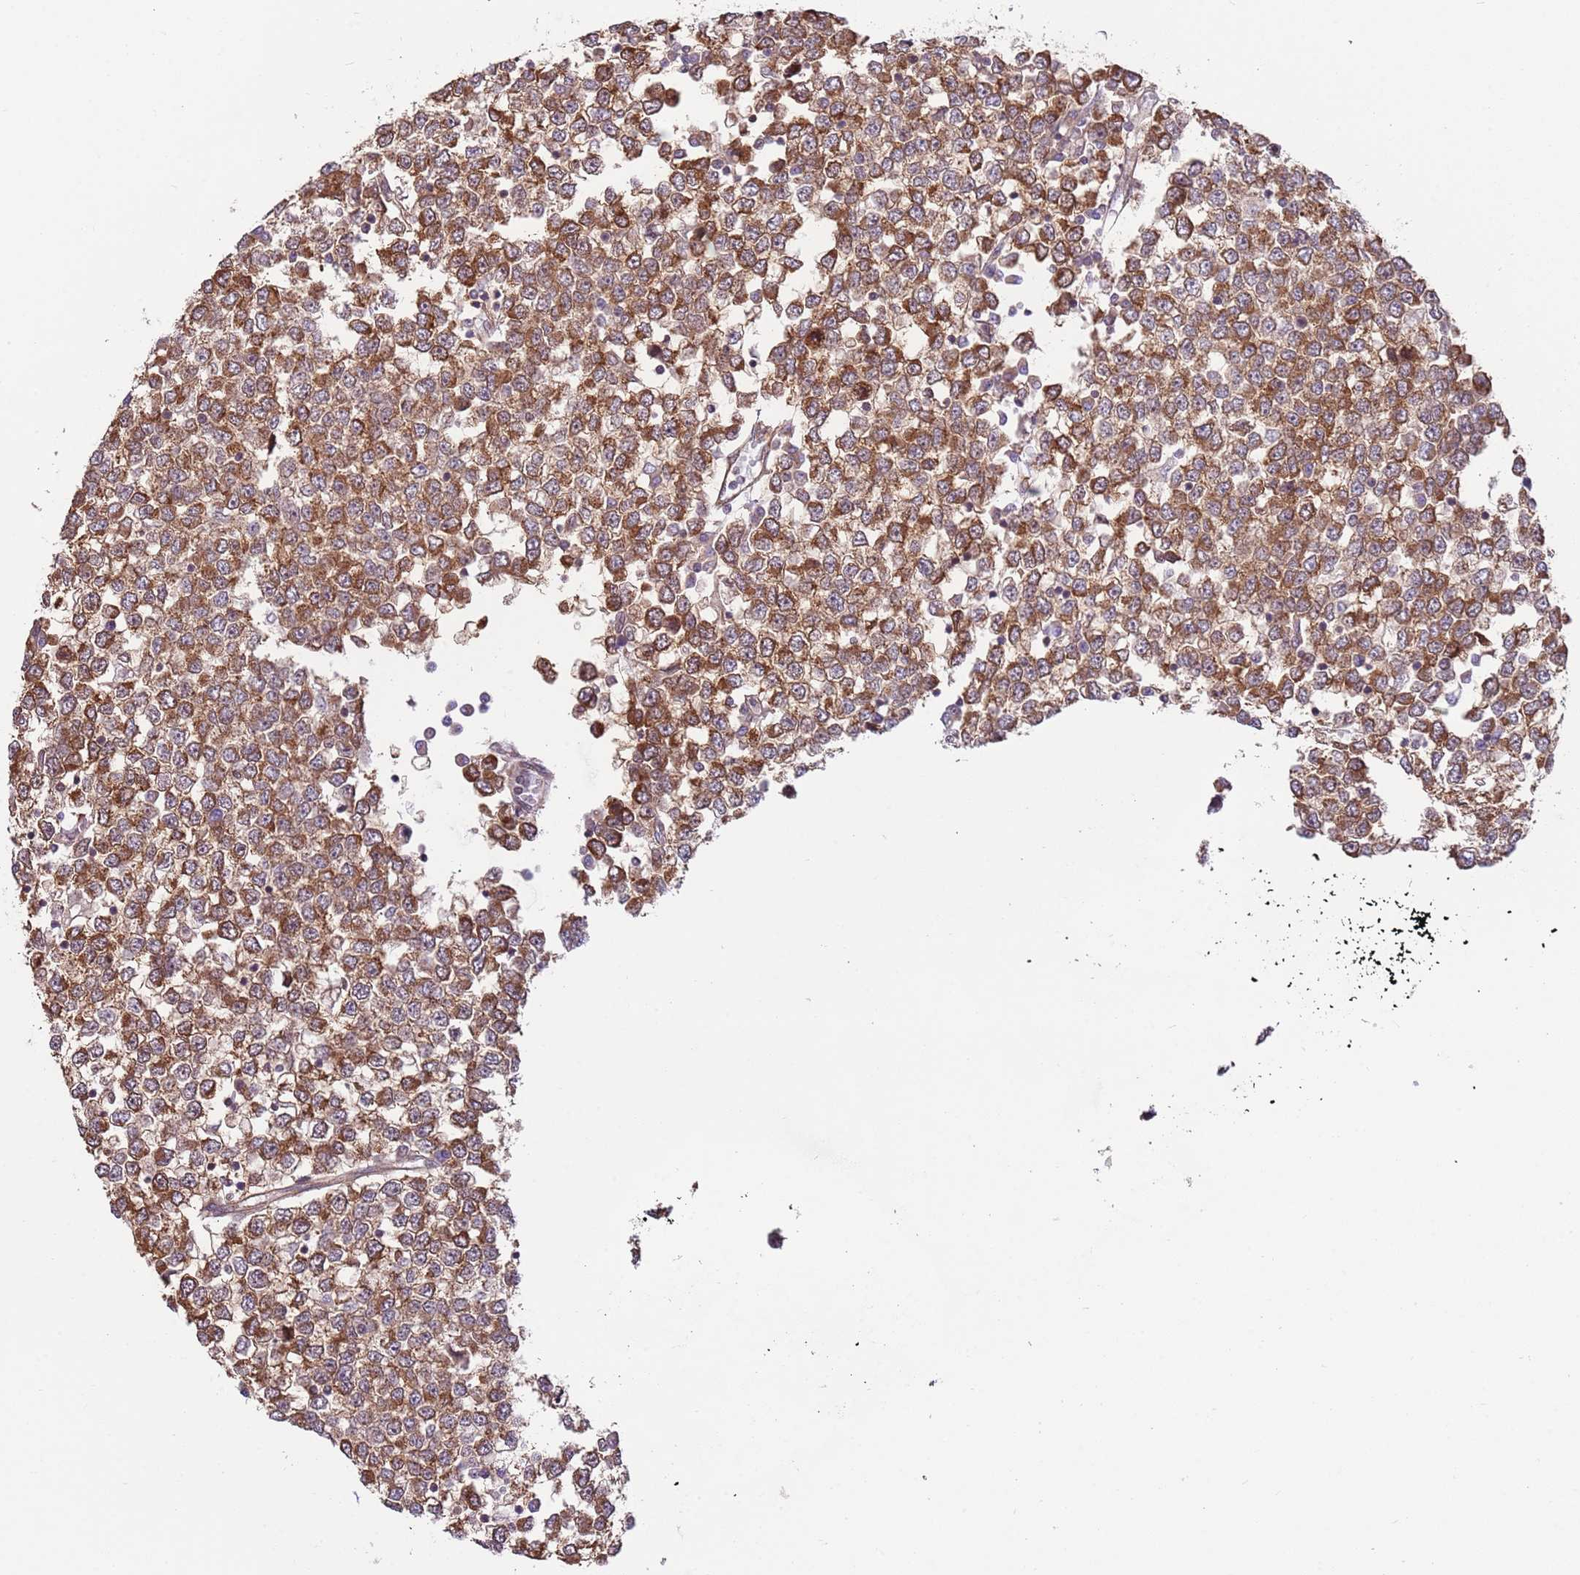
{"staining": {"intensity": "moderate", "quantity": ">75%", "location": "cytoplasmic/membranous,nuclear"}, "tissue": "testis cancer", "cell_type": "Tumor cells", "image_type": "cancer", "snomed": [{"axis": "morphology", "description": "Seminoma, NOS"}, {"axis": "topography", "description": "Testis"}], "caption": "DAB immunohistochemical staining of testis cancer (seminoma) reveals moderate cytoplasmic/membranous and nuclear protein positivity in about >75% of tumor cells.", "gene": "DCAF4", "patient": {"sex": "male", "age": 65}}